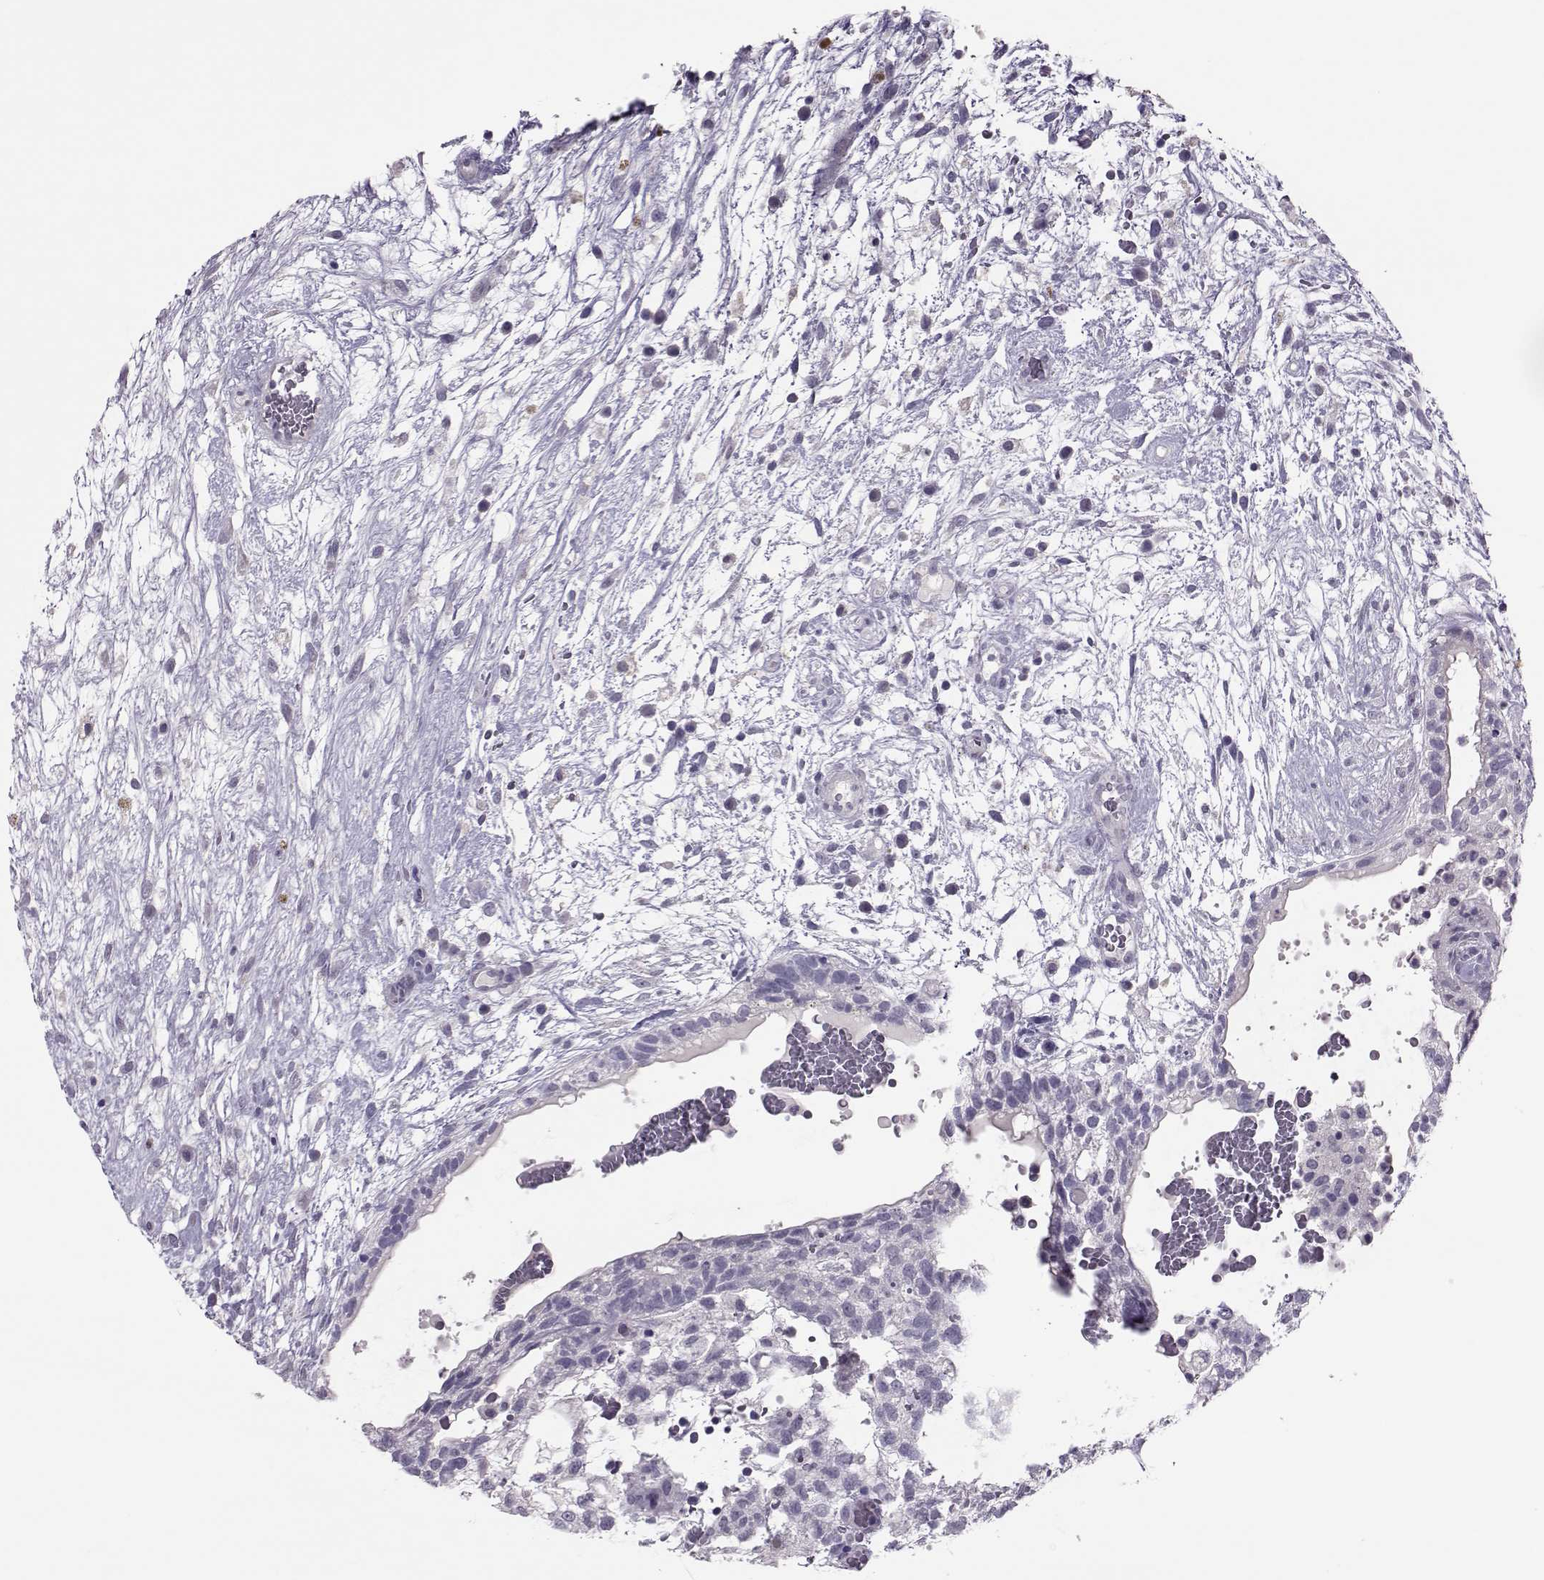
{"staining": {"intensity": "negative", "quantity": "none", "location": "none"}, "tissue": "testis cancer", "cell_type": "Tumor cells", "image_type": "cancer", "snomed": [{"axis": "morphology", "description": "Normal tissue, NOS"}, {"axis": "morphology", "description": "Carcinoma, Embryonal, NOS"}, {"axis": "topography", "description": "Testis"}], "caption": "This micrograph is of embryonal carcinoma (testis) stained with immunohistochemistry to label a protein in brown with the nuclei are counter-stained blue. There is no staining in tumor cells.", "gene": "ASRGL1", "patient": {"sex": "male", "age": 32}}